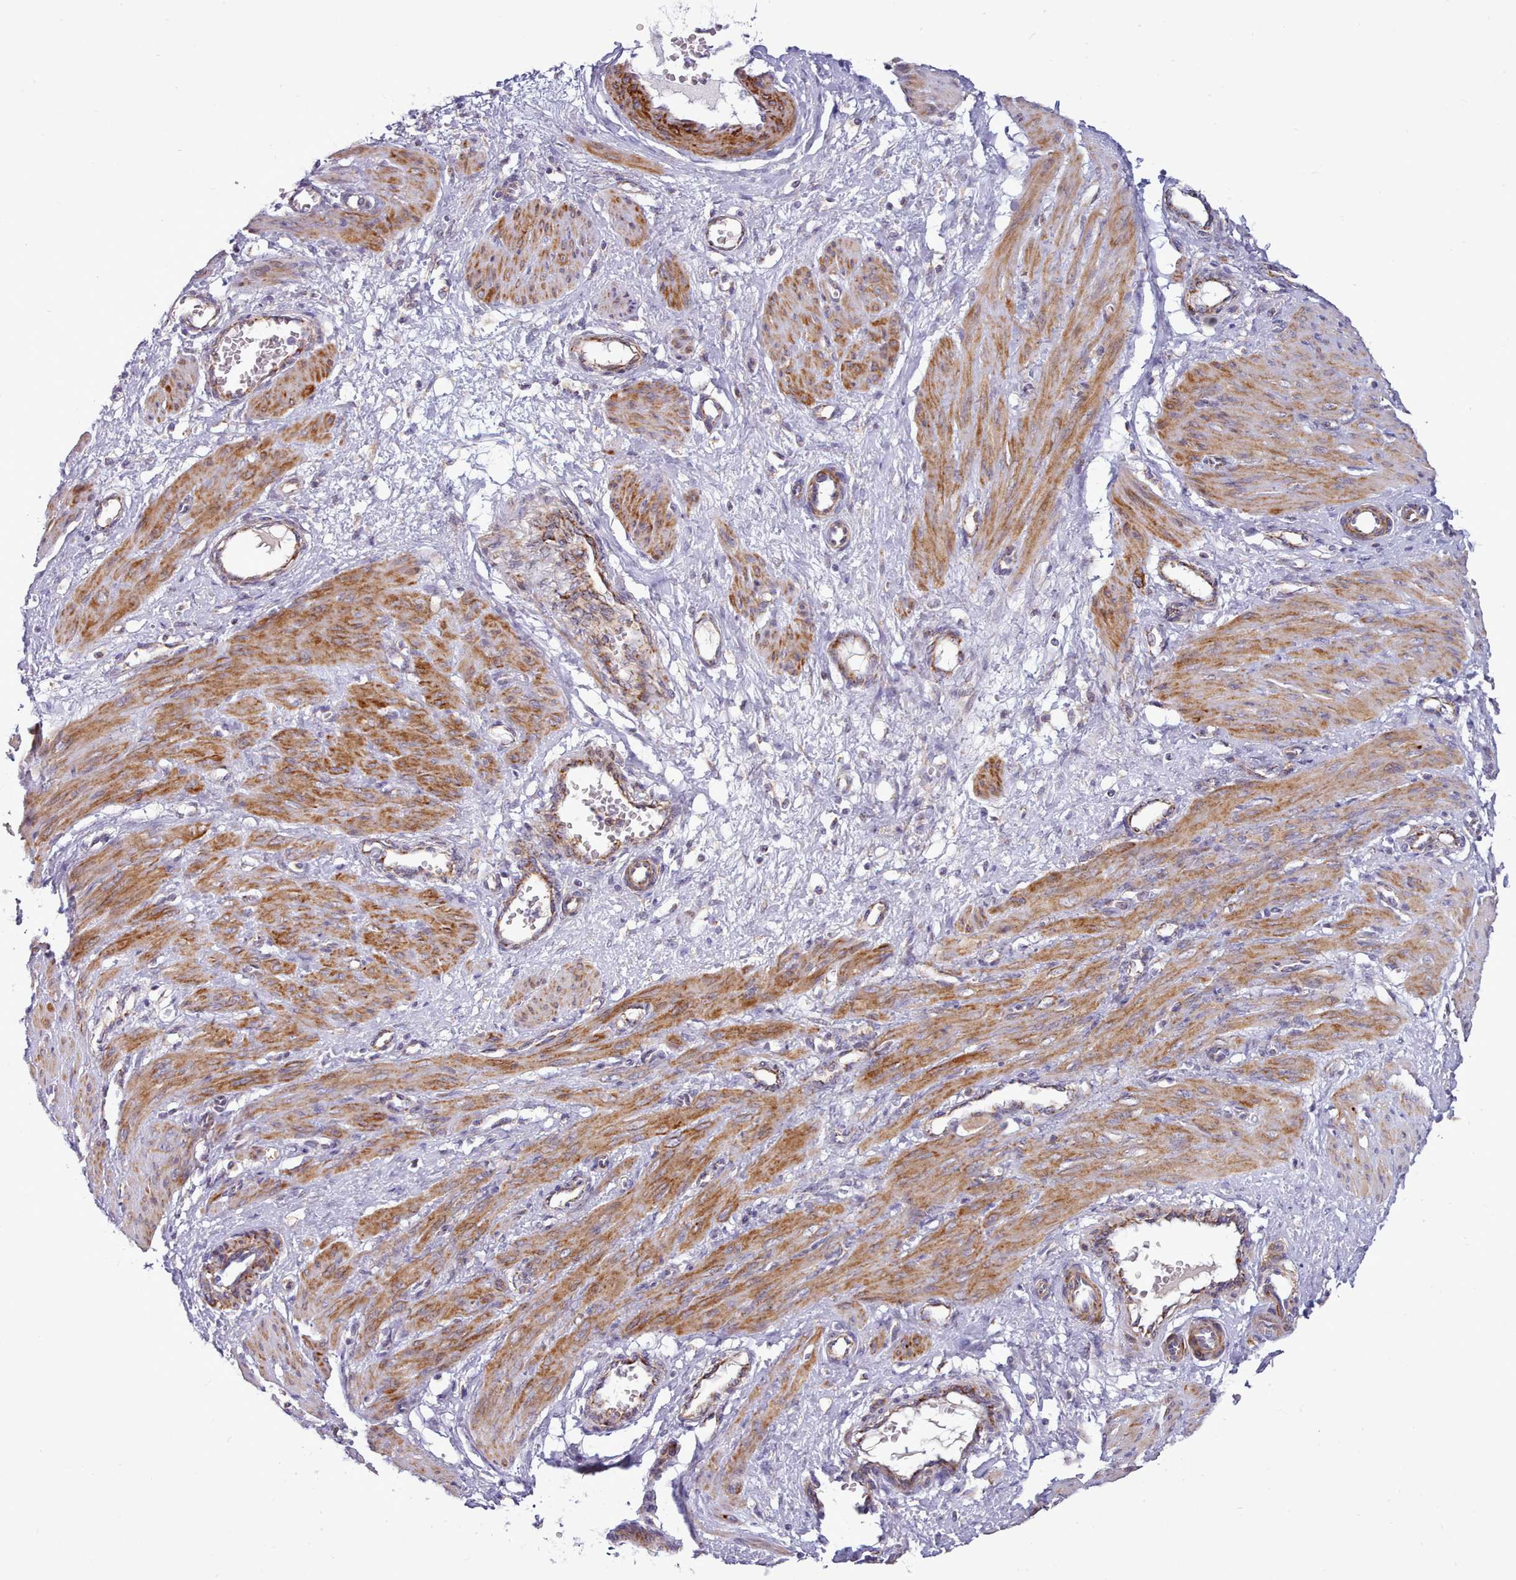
{"staining": {"intensity": "strong", "quantity": ">75%", "location": "cytoplasmic/membranous"}, "tissue": "smooth muscle", "cell_type": "Smooth muscle cells", "image_type": "normal", "snomed": [{"axis": "morphology", "description": "Normal tissue, NOS"}, {"axis": "topography", "description": "Endometrium"}], "caption": "This photomicrograph exhibits IHC staining of unremarkable human smooth muscle, with high strong cytoplasmic/membranous positivity in approximately >75% of smooth muscle cells.", "gene": "MRPL21", "patient": {"sex": "female", "age": 33}}